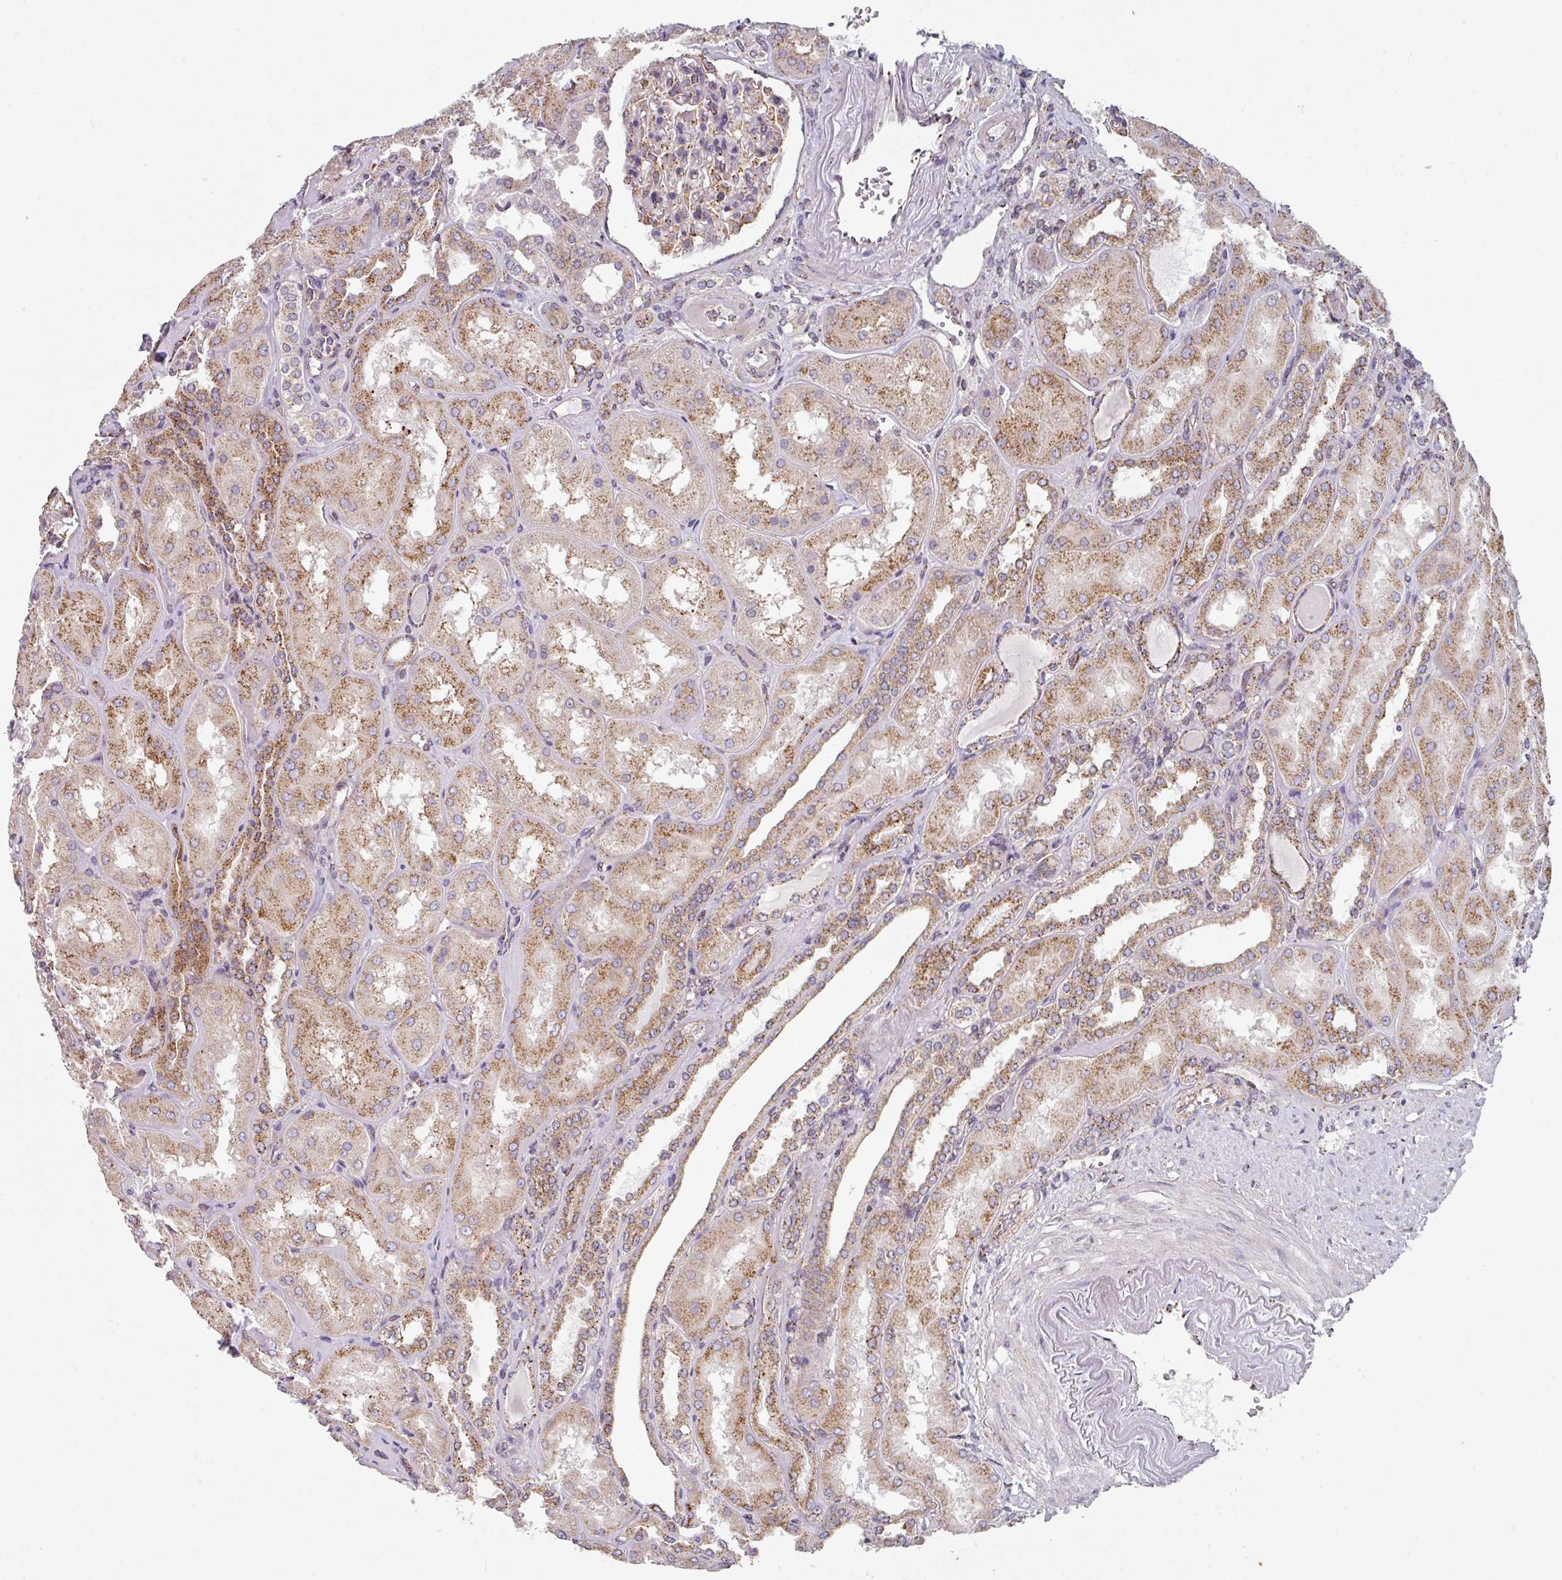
{"staining": {"intensity": "strong", "quantity": "<25%", "location": "cytoplasmic/membranous"}, "tissue": "kidney", "cell_type": "Cells in glomeruli", "image_type": "normal", "snomed": [{"axis": "morphology", "description": "Normal tissue, NOS"}, {"axis": "topography", "description": "Kidney"}], "caption": "Protein staining by IHC exhibits strong cytoplasmic/membranous staining in approximately <25% of cells in glomeruli in unremarkable kidney.", "gene": "CCDC85B", "patient": {"sex": "male", "age": 61}}